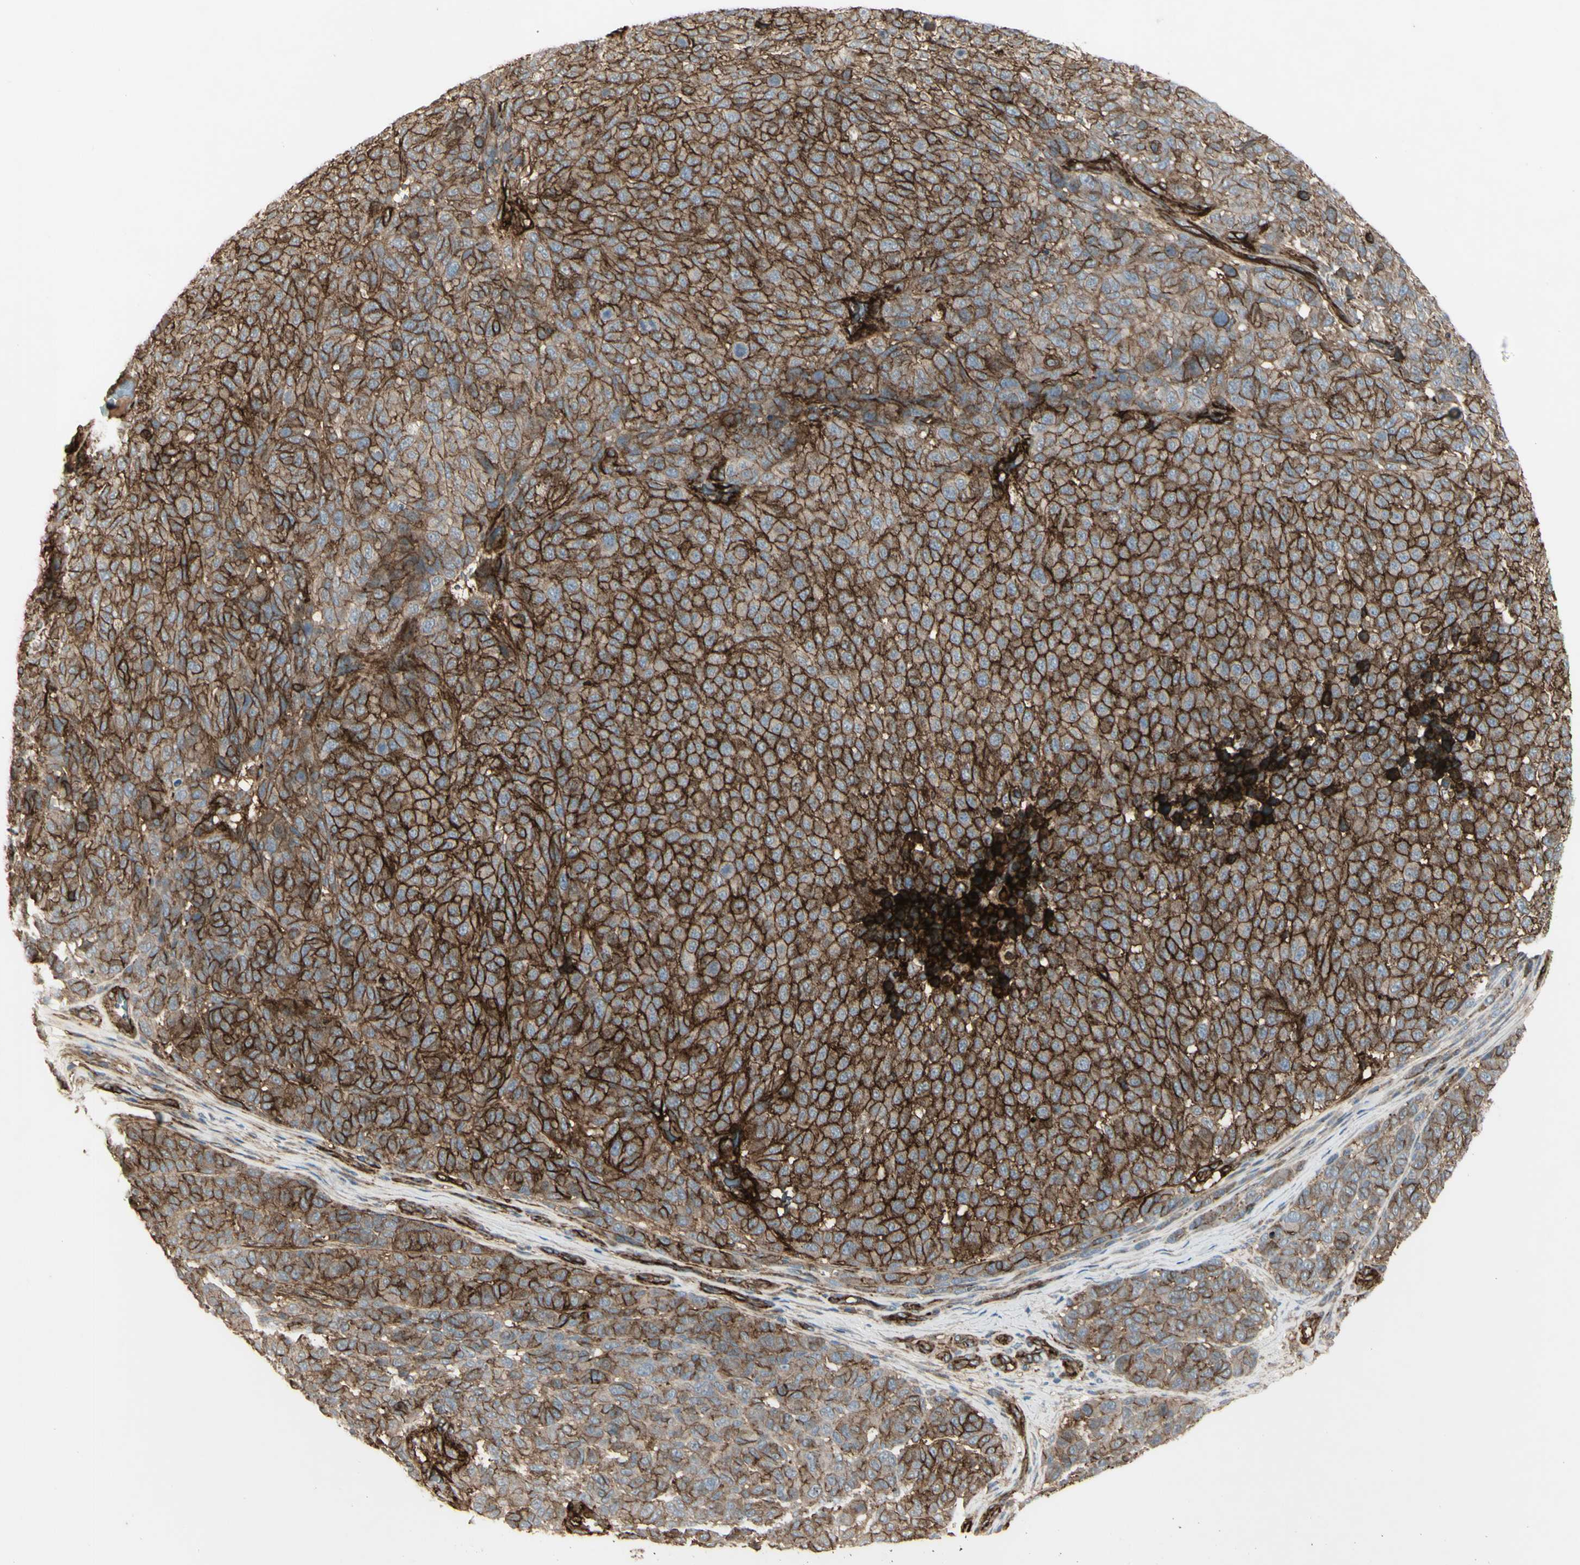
{"staining": {"intensity": "strong", "quantity": ">75%", "location": "cytoplasmic/membranous"}, "tissue": "melanoma", "cell_type": "Tumor cells", "image_type": "cancer", "snomed": [{"axis": "morphology", "description": "Malignant melanoma, NOS"}, {"axis": "topography", "description": "Skin"}], "caption": "DAB (3,3'-diaminobenzidine) immunohistochemical staining of human malignant melanoma reveals strong cytoplasmic/membranous protein expression in approximately >75% of tumor cells.", "gene": "CD276", "patient": {"sex": "male", "age": 59}}